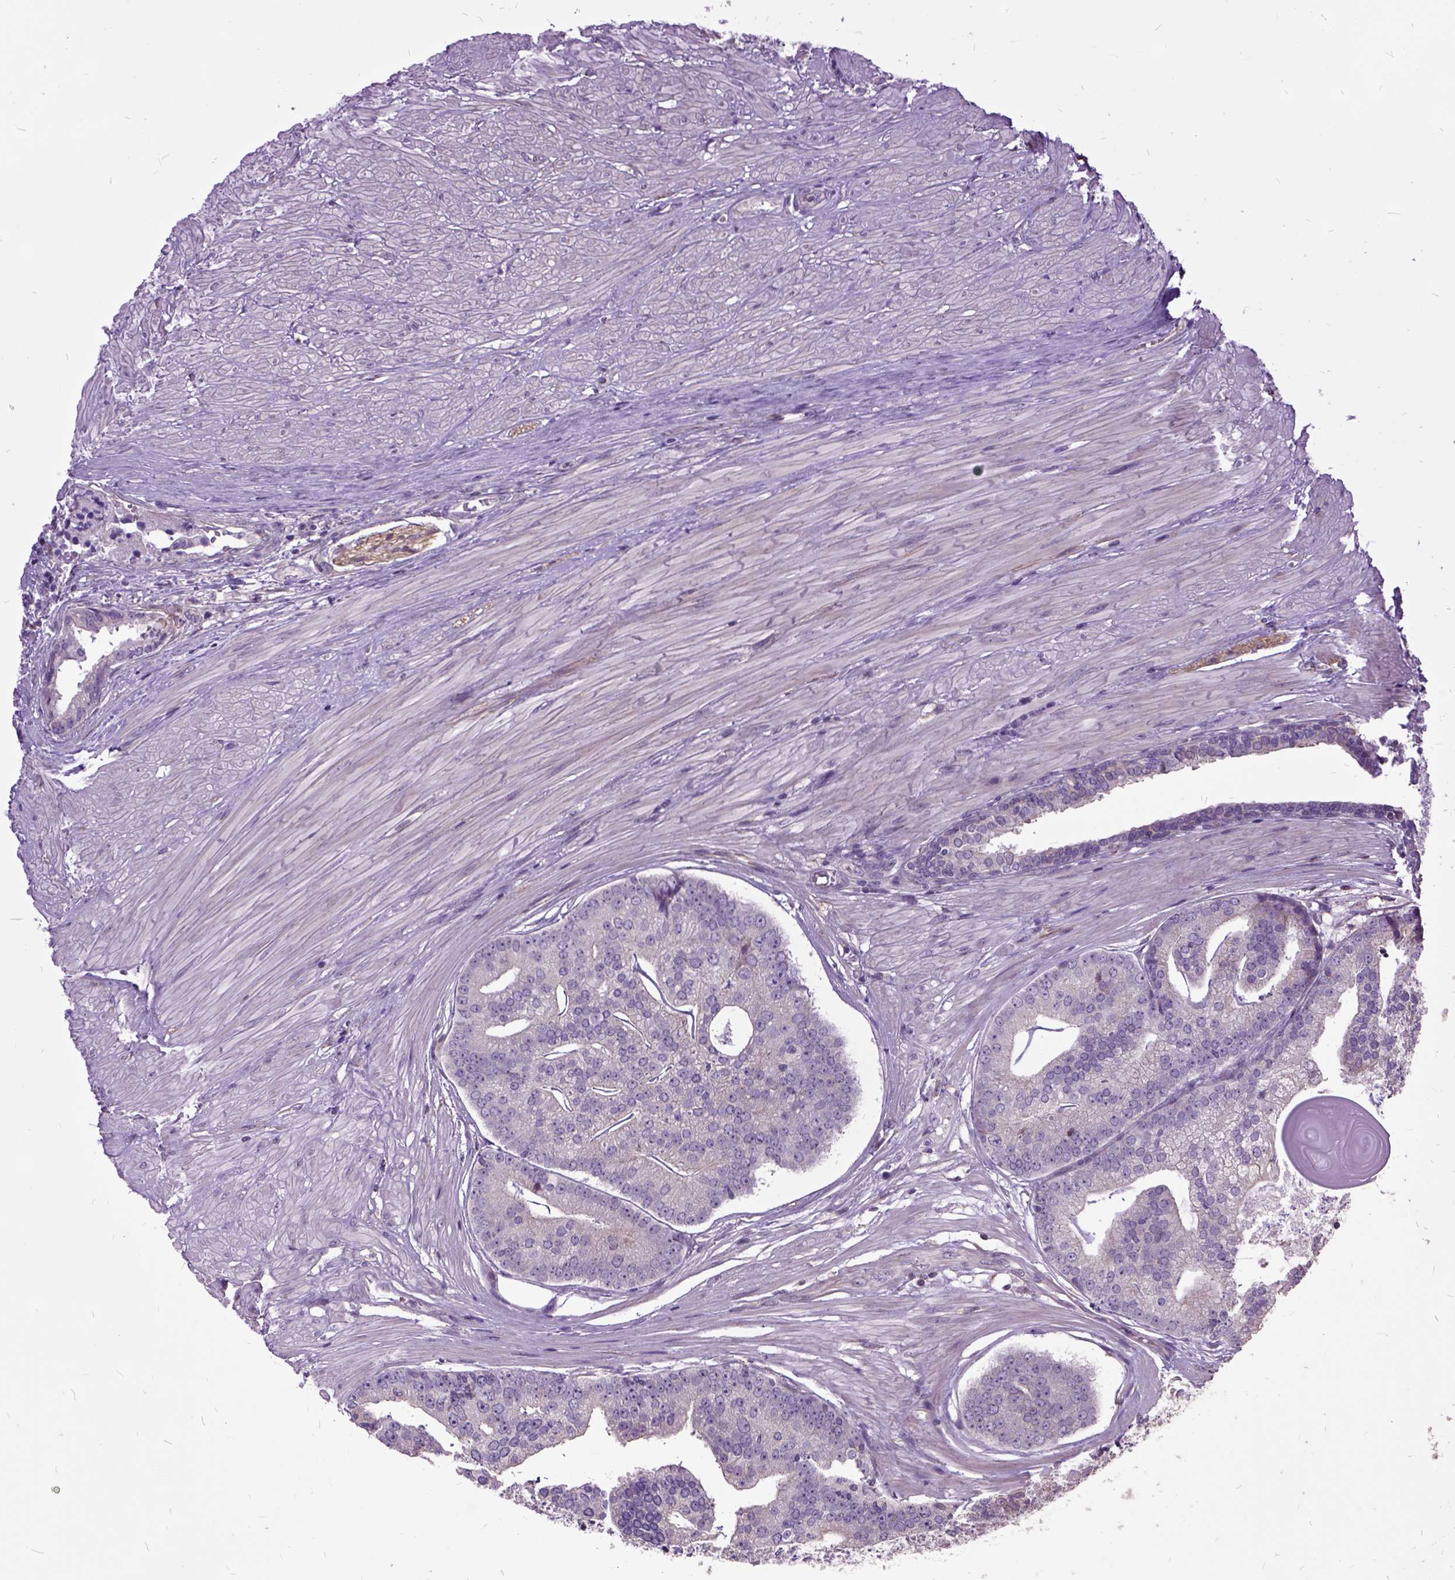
{"staining": {"intensity": "negative", "quantity": "none", "location": "none"}, "tissue": "prostate cancer", "cell_type": "Tumor cells", "image_type": "cancer", "snomed": [{"axis": "morphology", "description": "Adenocarcinoma, NOS"}, {"axis": "topography", "description": "Prostate and seminal vesicle, NOS"}, {"axis": "topography", "description": "Prostate"}], "caption": "This is an immunohistochemistry (IHC) image of human prostate cancer. There is no staining in tumor cells.", "gene": "AREG", "patient": {"sex": "male", "age": 44}}